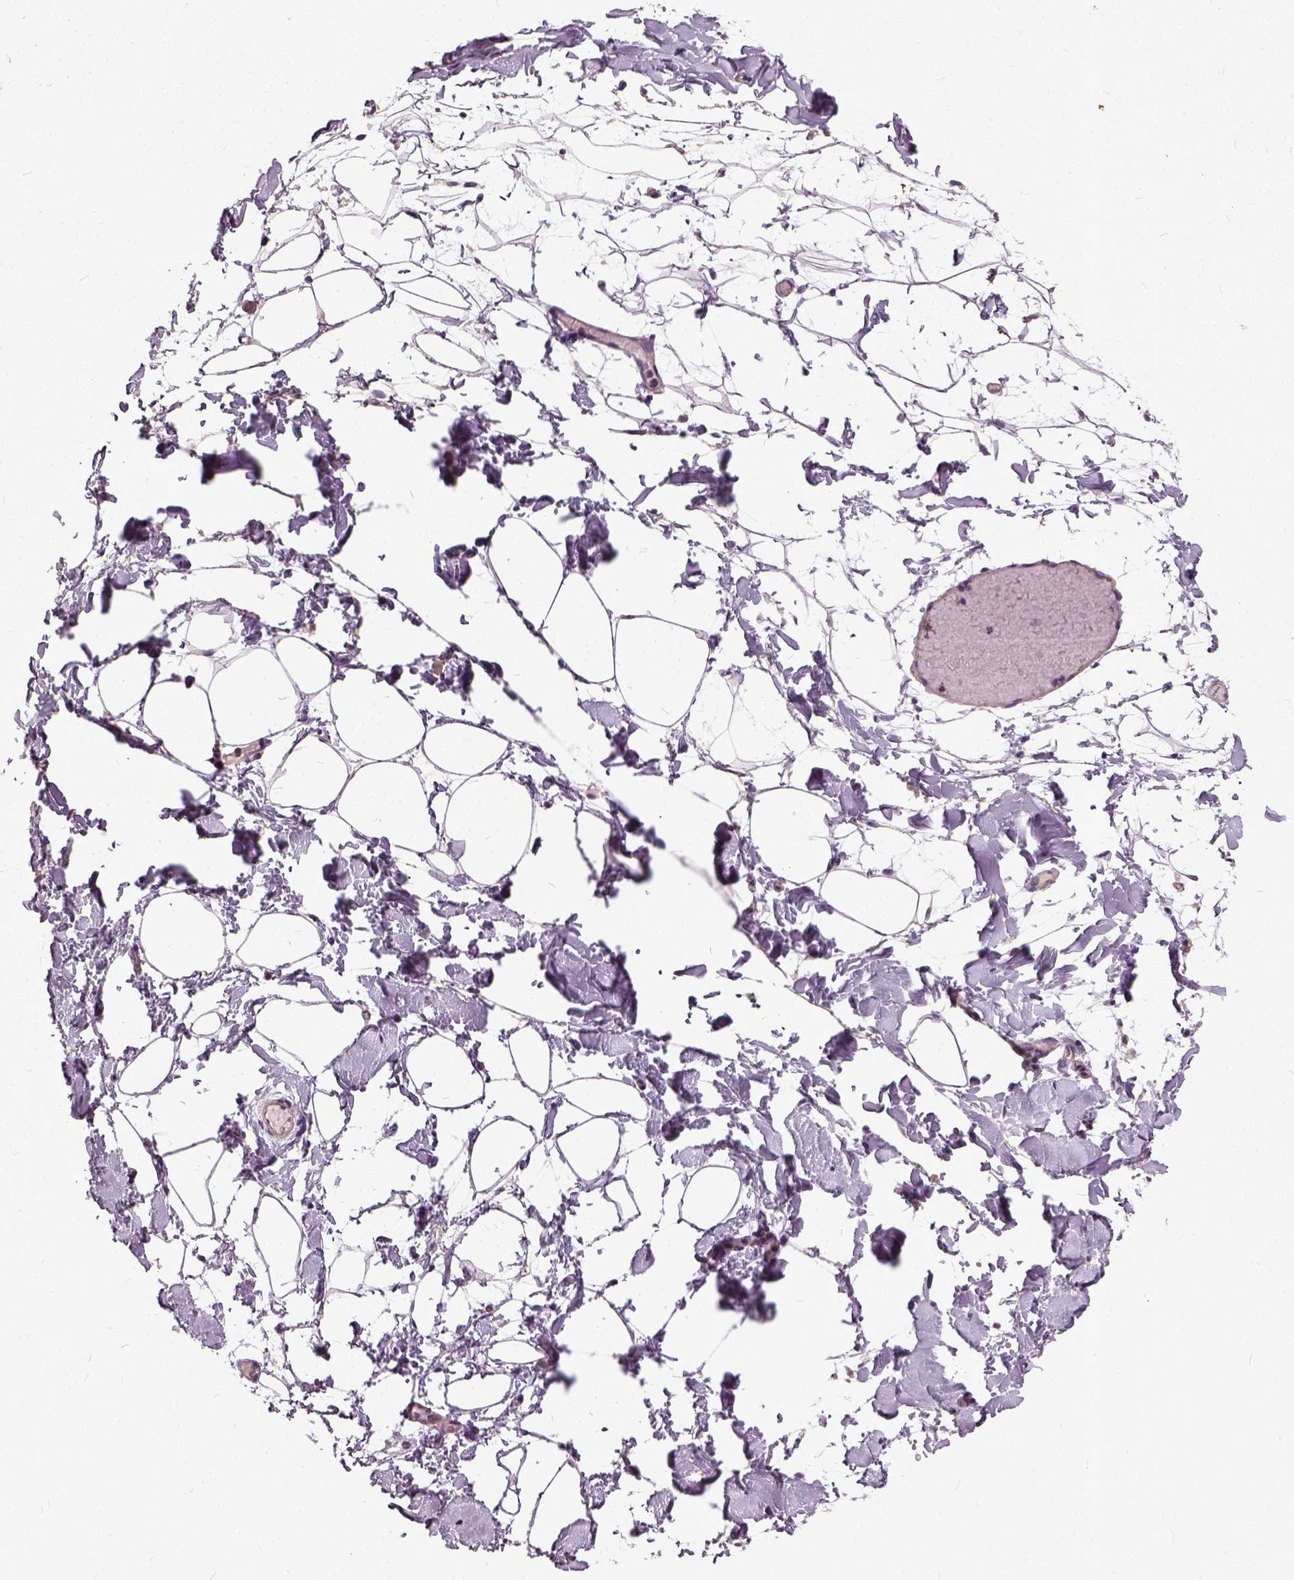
{"staining": {"intensity": "negative", "quantity": "none", "location": "none"}, "tissue": "adipose tissue", "cell_type": "Adipocytes", "image_type": "normal", "snomed": [{"axis": "morphology", "description": "Normal tissue, NOS"}, {"axis": "topography", "description": "Gallbladder"}, {"axis": "topography", "description": "Peripheral nerve tissue"}], "caption": "DAB (3,3'-diaminobenzidine) immunohistochemical staining of normal adipose tissue shows no significant positivity in adipocytes.", "gene": "ILRUN", "patient": {"sex": "female", "age": 45}}